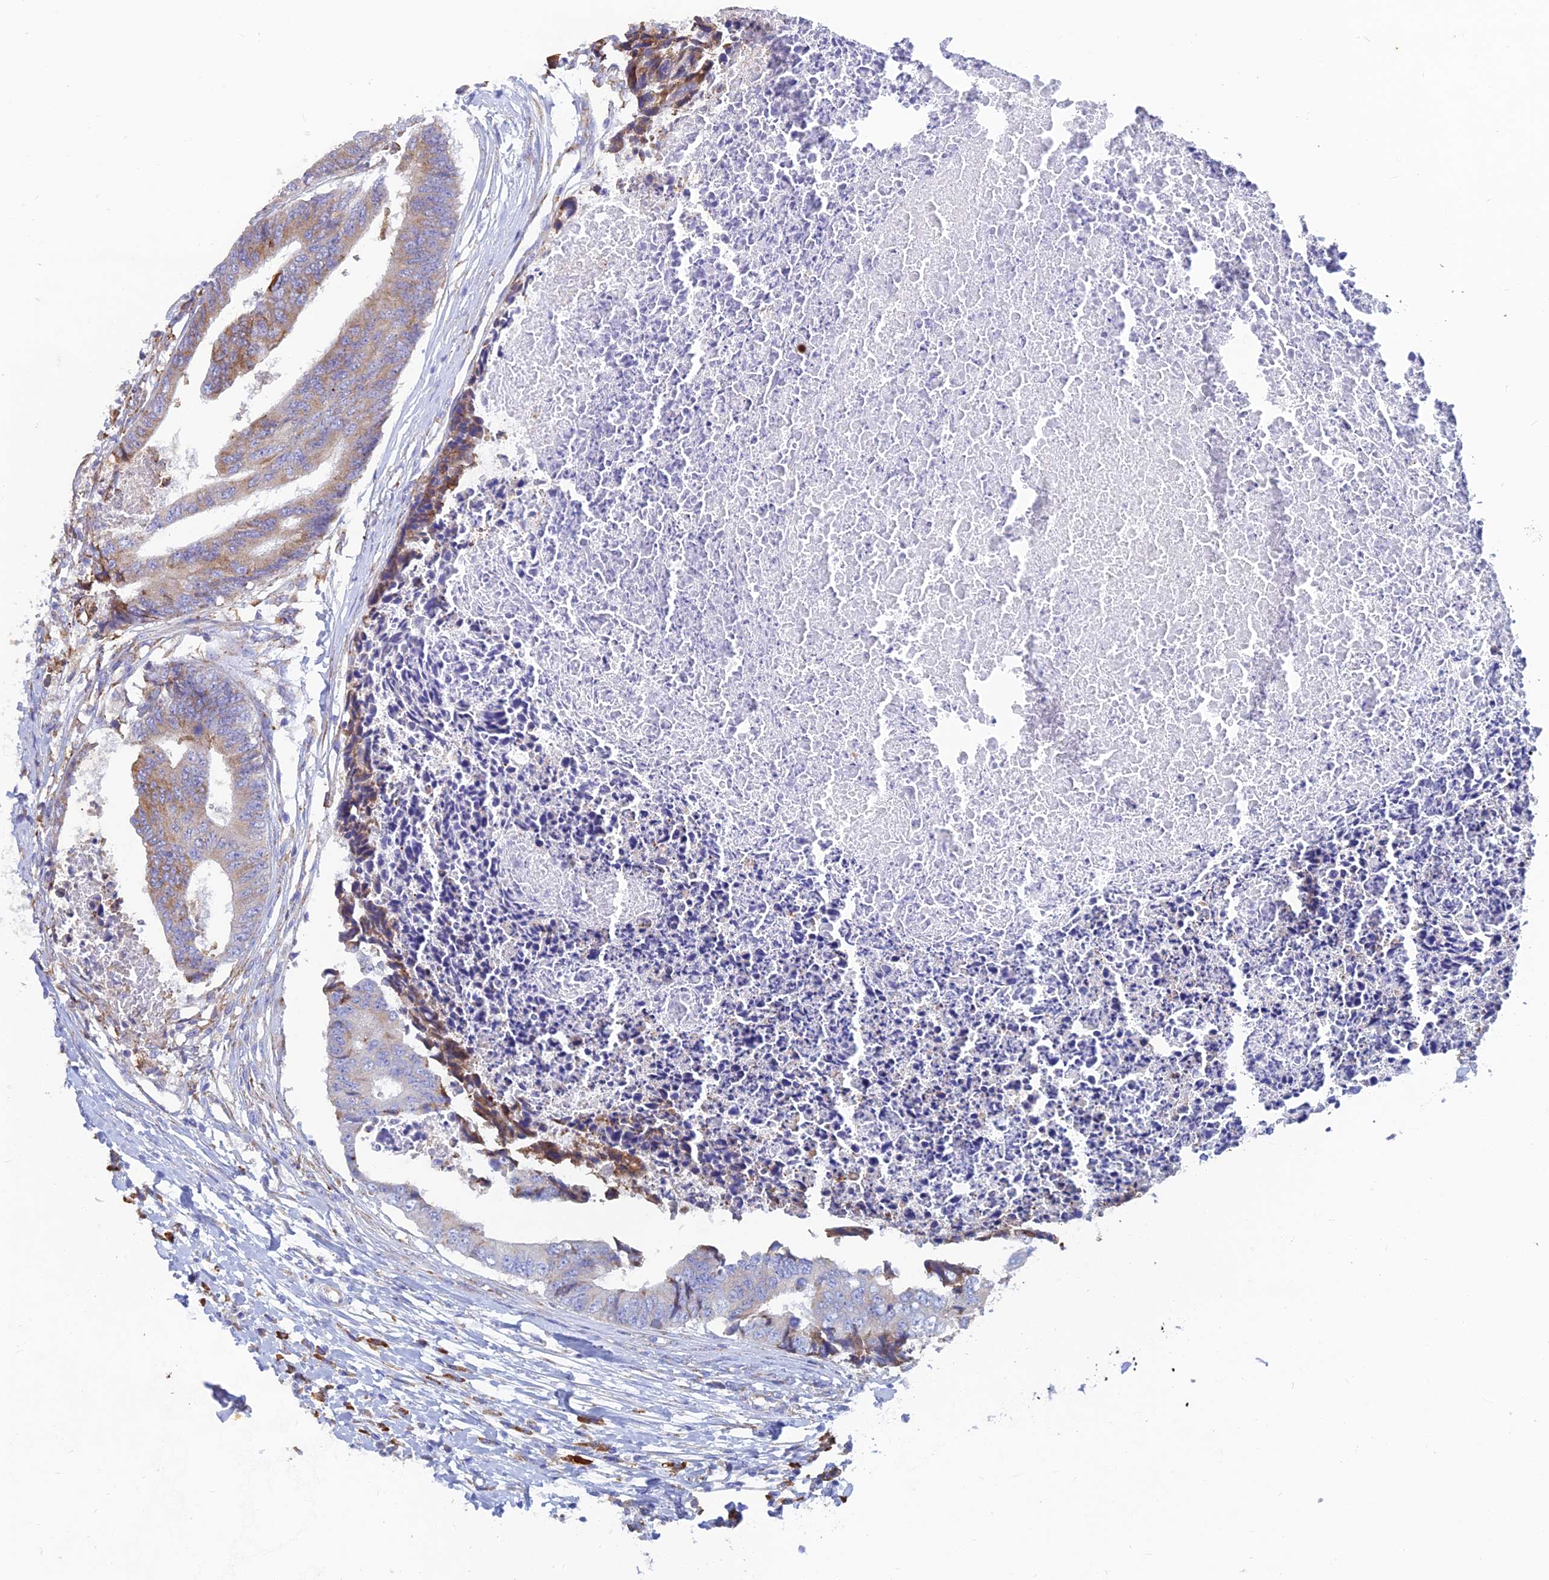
{"staining": {"intensity": "moderate", "quantity": "<25%", "location": "cytoplasmic/membranous"}, "tissue": "colorectal cancer", "cell_type": "Tumor cells", "image_type": "cancer", "snomed": [{"axis": "morphology", "description": "Adenocarcinoma, NOS"}, {"axis": "topography", "description": "Rectum"}], "caption": "This histopathology image exhibits immunohistochemistry staining of human colorectal cancer, with low moderate cytoplasmic/membranous expression in about <25% of tumor cells.", "gene": "WDR35", "patient": {"sex": "male", "age": 84}}